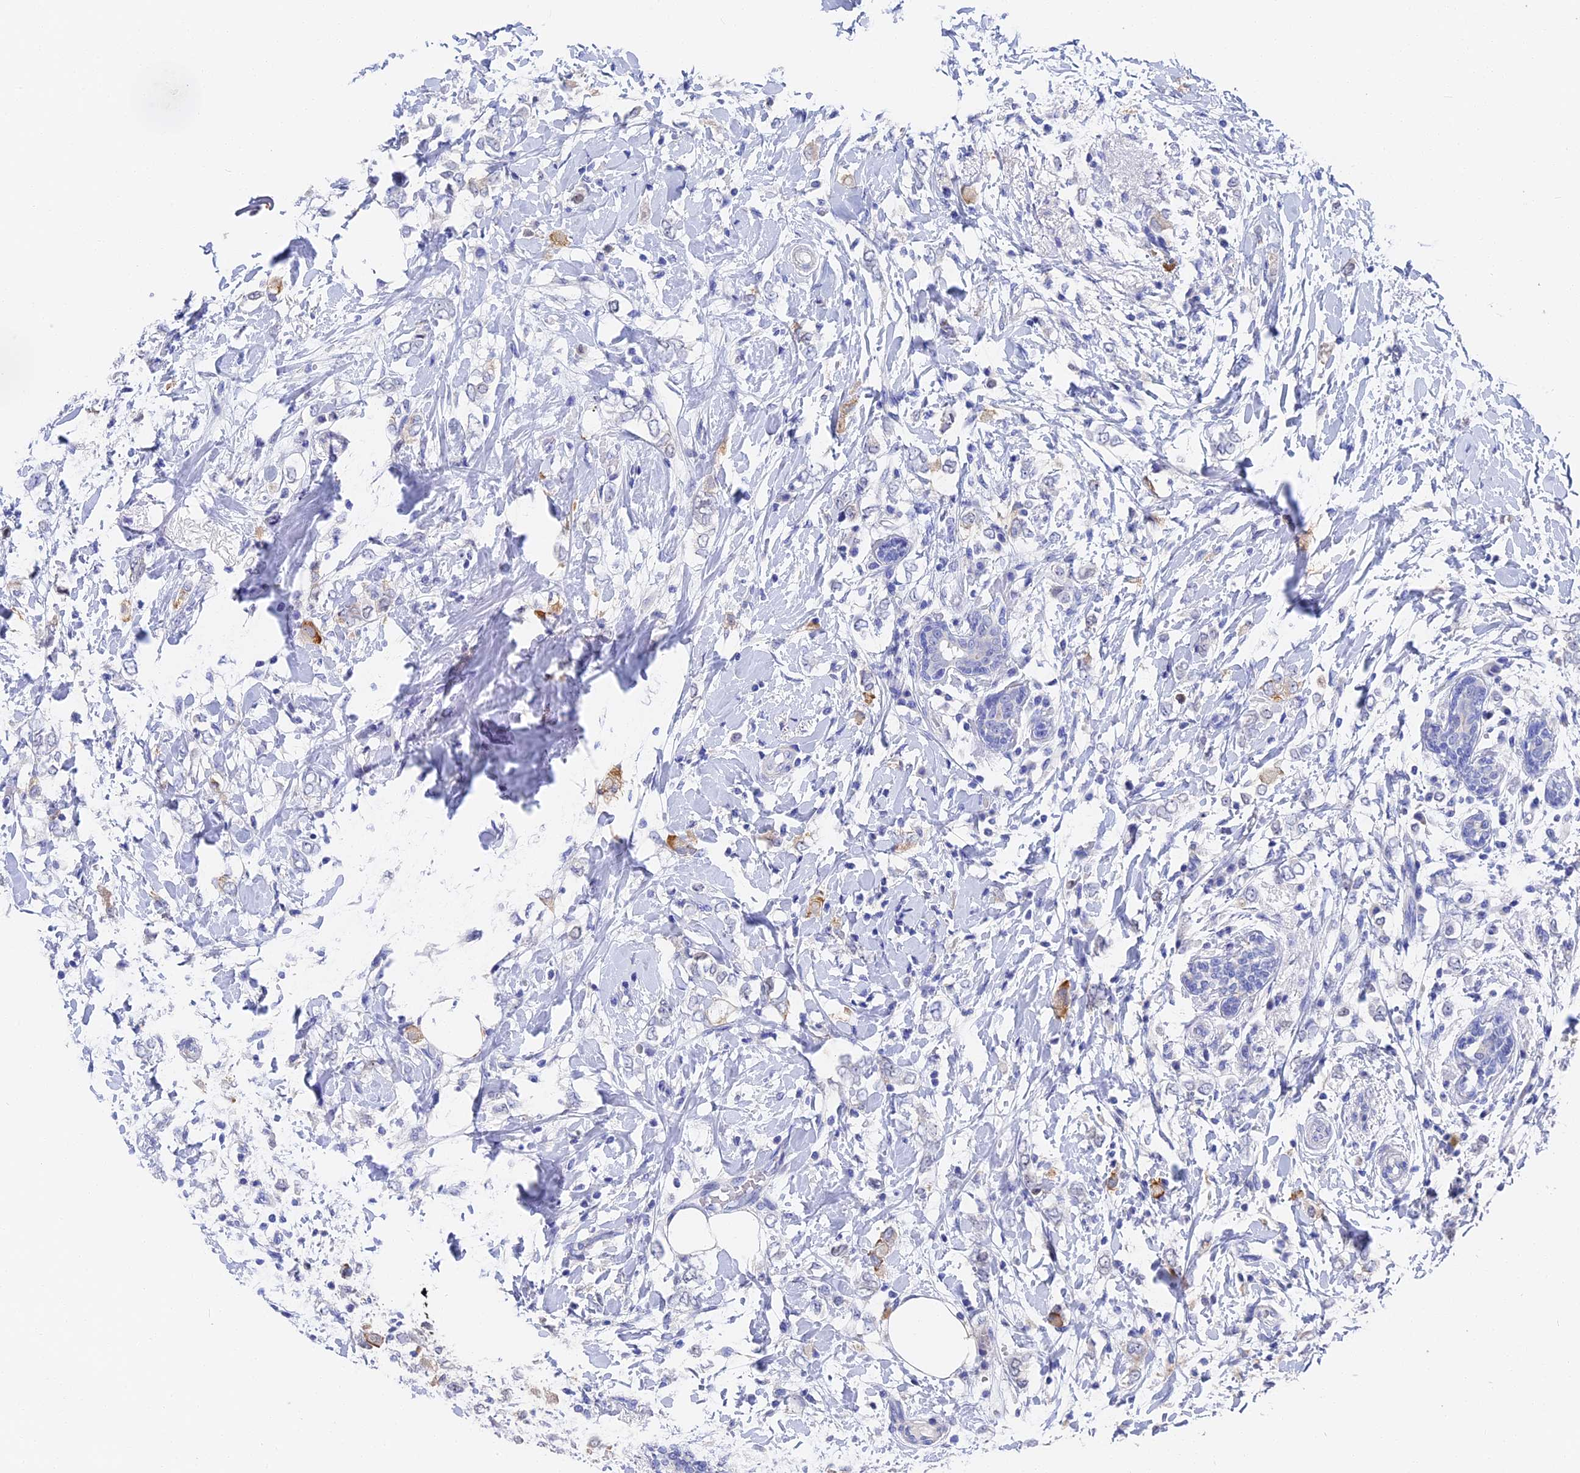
{"staining": {"intensity": "negative", "quantity": "none", "location": "none"}, "tissue": "breast cancer", "cell_type": "Tumor cells", "image_type": "cancer", "snomed": [{"axis": "morphology", "description": "Normal tissue, NOS"}, {"axis": "morphology", "description": "Lobular carcinoma"}, {"axis": "topography", "description": "Breast"}], "caption": "Immunohistochemistry micrograph of neoplastic tissue: human lobular carcinoma (breast) stained with DAB (3,3'-diaminobenzidine) exhibits no significant protein staining in tumor cells.", "gene": "VPS33B", "patient": {"sex": "female", "age": 47}}